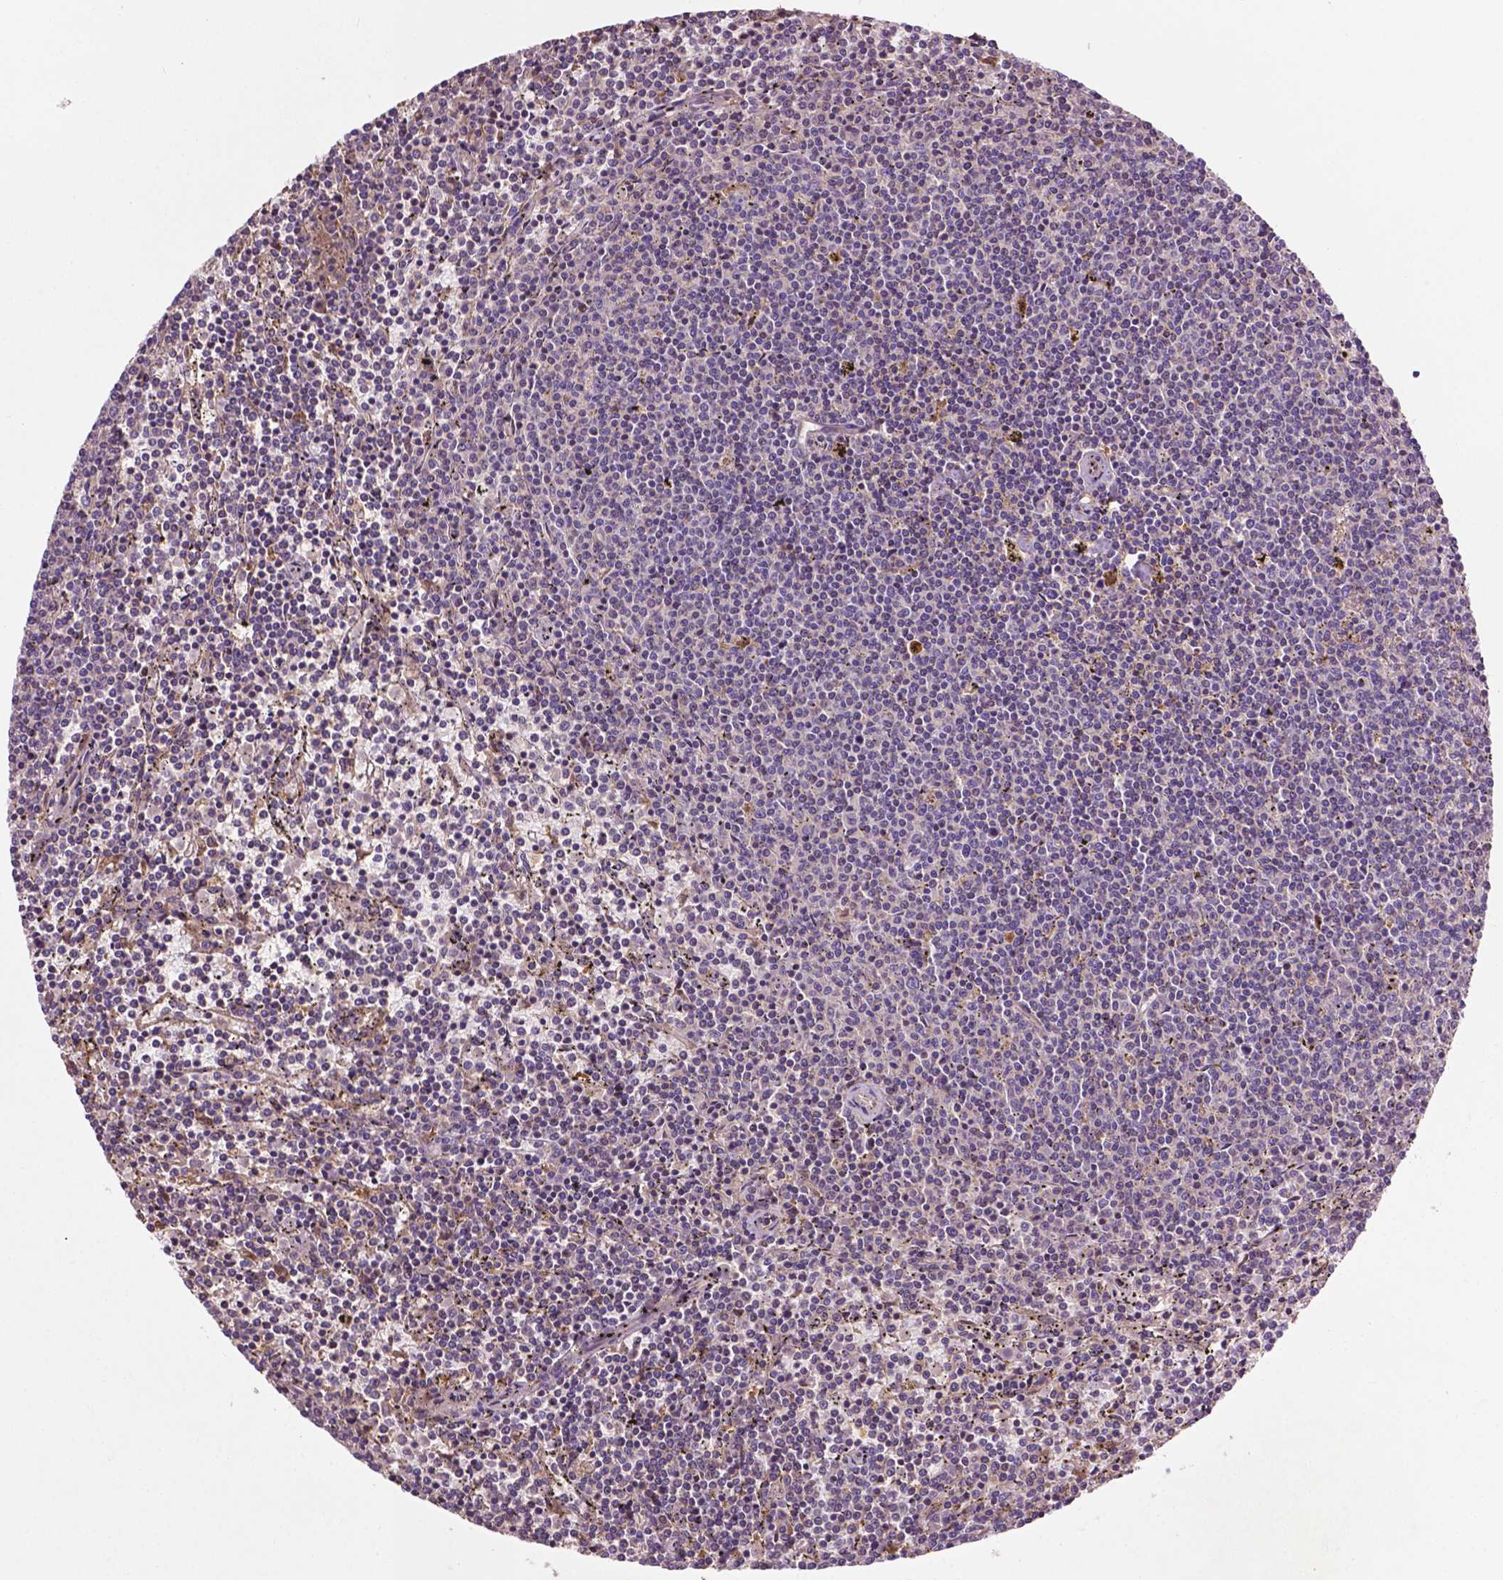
{"staining": {"intensity": "negative", "quantity": "none", "location": "none"}, "tissue": "lymphoma", "cell_type": "Tumor cells", "image_type": "cancer", "snomed": [{"axis": "morphology", "description": "Malignant lymphoma, non-Hodgkin's type, Low grade"}, {"axis": "topography", "description": "Spleen"}], "caption": "IHC histopathology image of neoplastic tissue: low-grade malignant lymphoma, non-Hodgkin's type stained with DAB (3,3'-diaminobenzidine) displays no significant protein positivity in tumor cells. (DAB (3,3'-diaminobenzidine) immunohistochemistry (IHC) visualized using brightfield microscopy, high magnification).", "gene": "GJA9", "patient": {"sex": "female", "age": 50}}